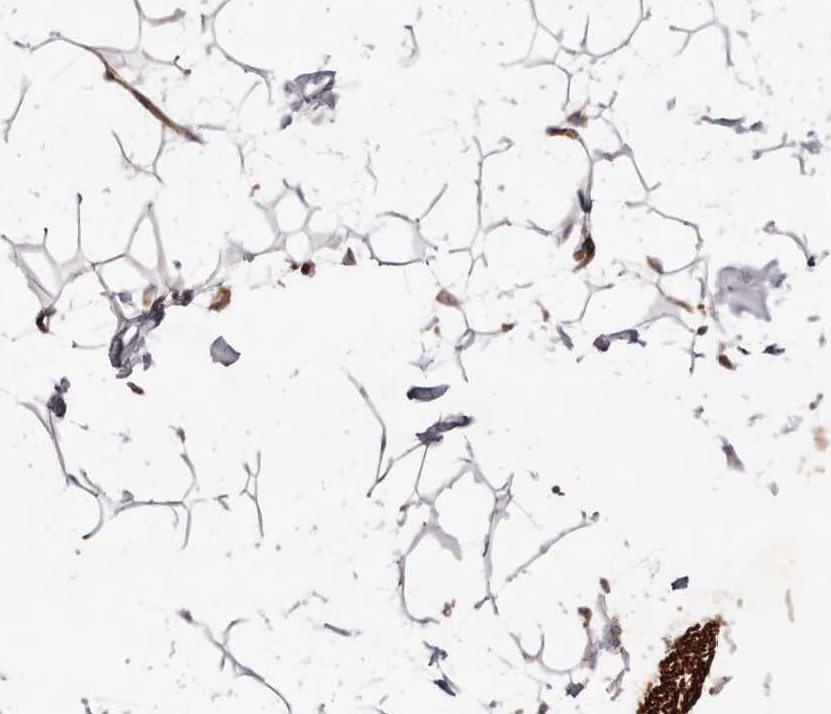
{"staining": {"intensity": "moderate", "quantity": ">75%", "location": "cytoplasmic/membranous"}, "tissue": "adipose tissue", "cell_type": "Adipocytes", "image_type": "normal", "snomed": [{"axis": "morphology", "description": "Normal tissue, NOS"}, {"axis": "topography", "description": "Breast"}], "caption": "A brown stain labels moderate cytoplasmic/membranous expression of a protein in adipocytes of benign adipose tissue. The protein is shown in brown color, while the nuclei are stained blue.", "gene": "PTPN22", "patient": {"sex": "female", "age": 23}}